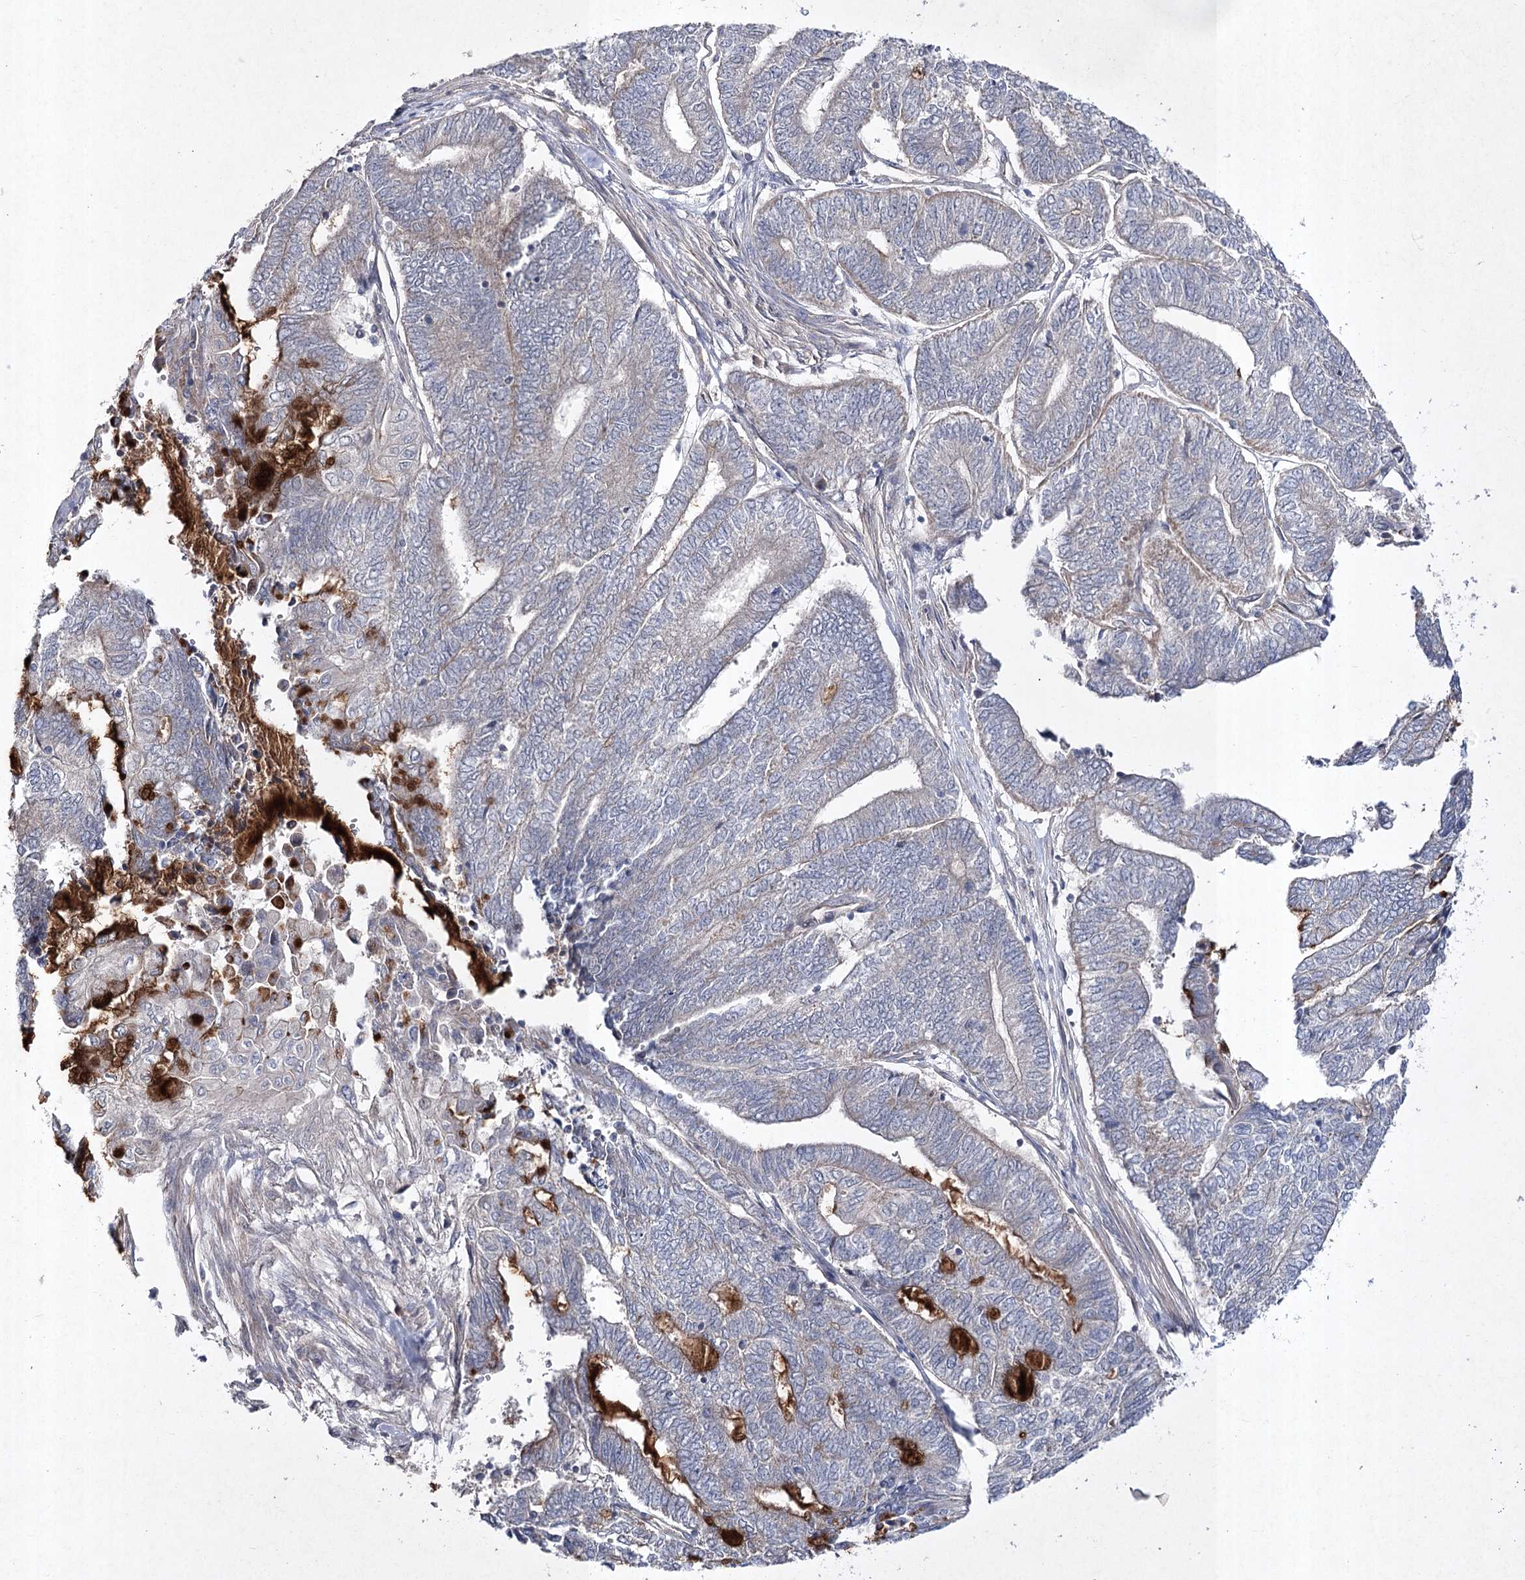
{"staining": {"intensity": "moderate", "quantity": "<25%", "location": "cytoplasmic/membranous"}, "tissue": "endometrial cancer", "cell_type": "Tumor cells", "image_type": "cancer", "snomed": [{"axis": "morphology", "description": "Adenocarcinoma, NOS"}, {"axis": "topography", "description": "Uterus"}, {"axis": "topography", "description": "Endometrium"}], "caption": "Protein expression analysis of human endometrial adenocarcinoma reveals moderate cytoplasmic/membranous positivity in approximately <25% of tumor cells.", "gene": "FANCL", "patient": {"sex": "female", "age": 70}}